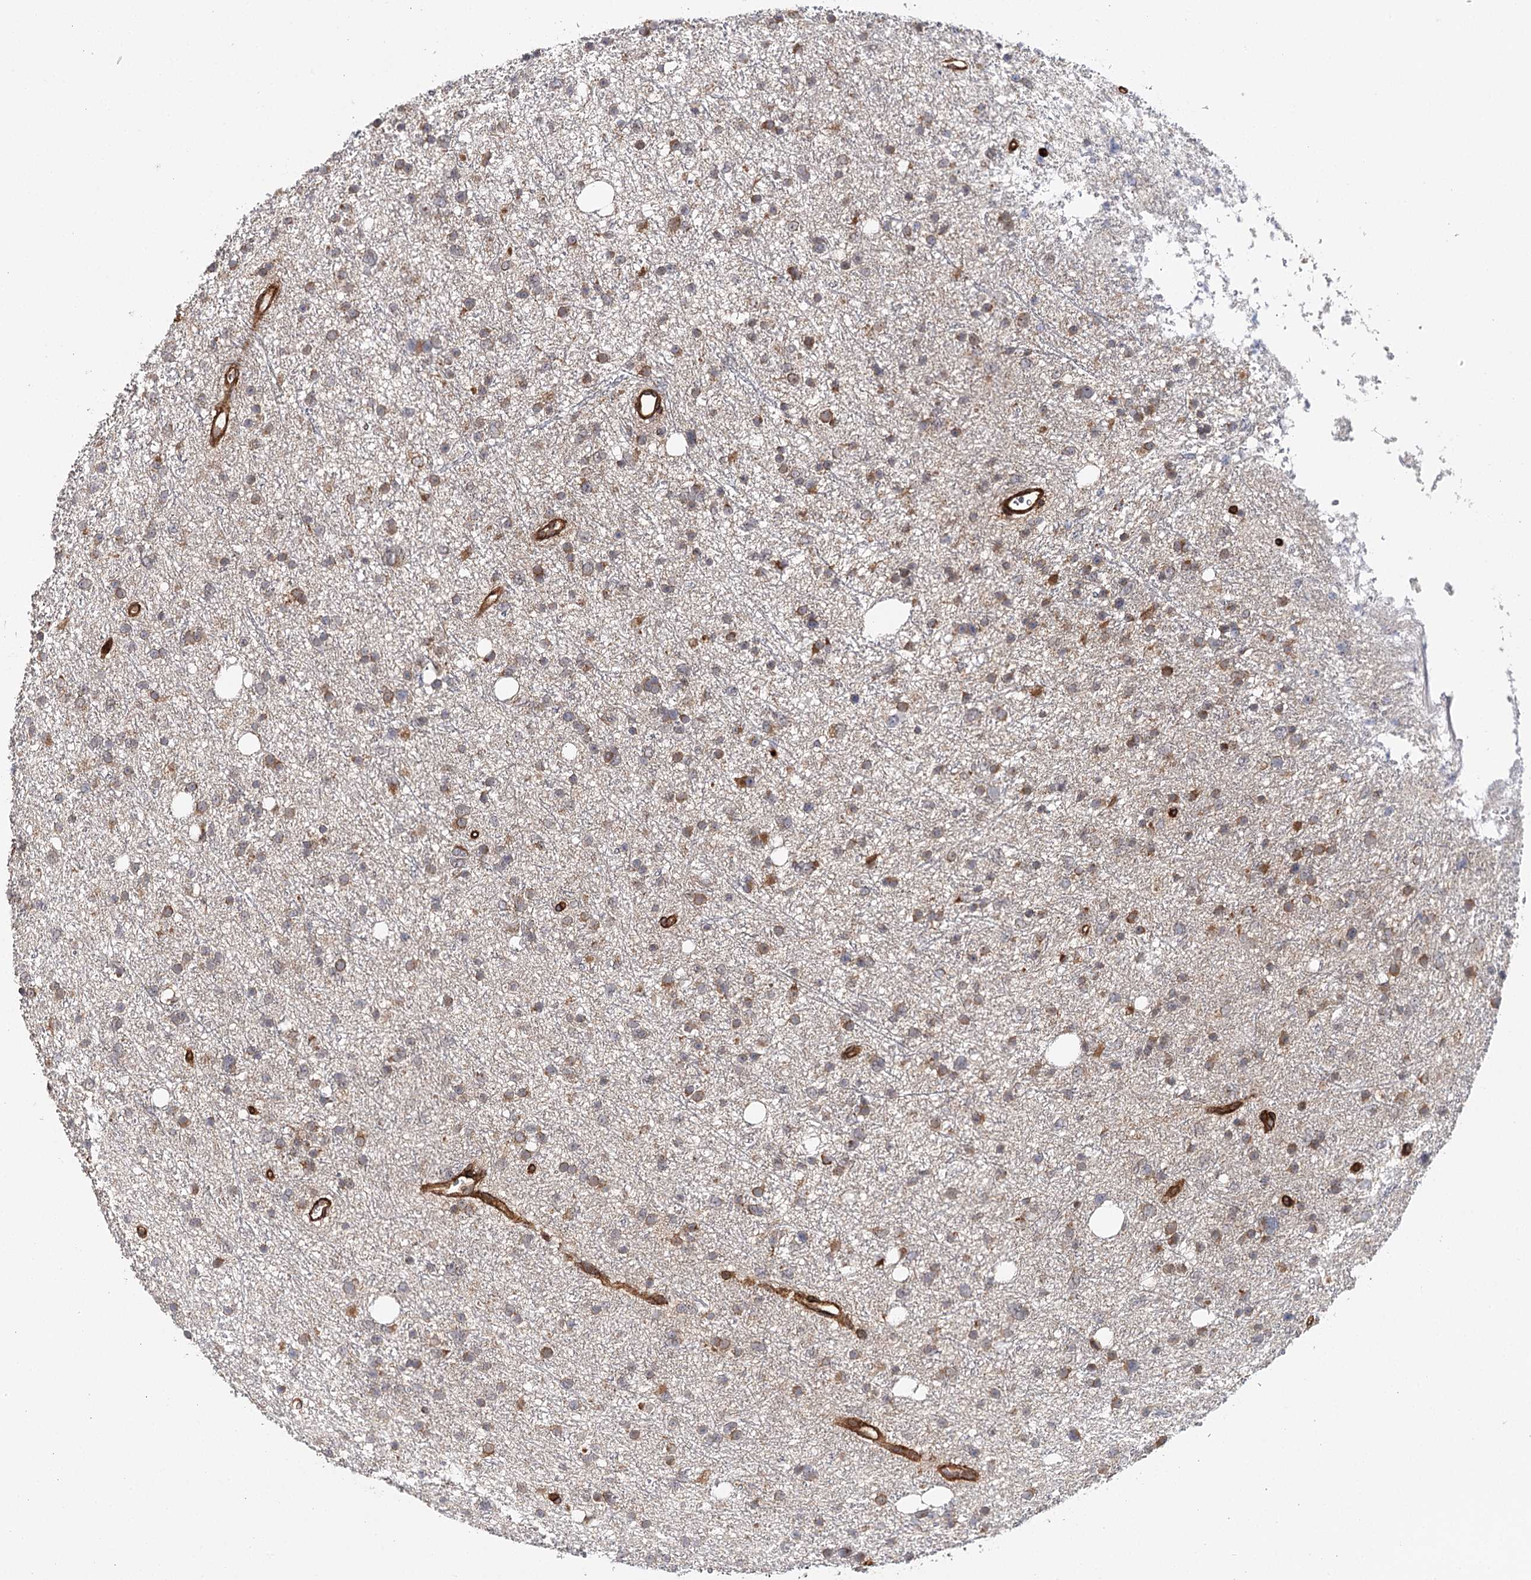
{"staining": {"intensity": "moderate", "quantity": "25%-75%", "location": "cytoplasmic/membranous"}, "tissue": "glioma", "cell_type": "Tumor cells", "image_type": "cancer", "snomed": [{"axis": "morphology", "description": "Glioma, malignant, Low grade"}, {"axis": "topography", "description": "Cerebral cortex"}], "caption": "Immunohistochemistry staining of low-grade glioma (malignant), which exhibits medium levels of moderate cytoplasmic/membranous positivity in about 25%-75% of tumor cells indicating moderate cytoplasmic/membranous protein positivity. The staining was performed using DAB (brown) for protein detection and nuclei were counterstained in hematoxylin (blue).", "gene": "MKNK1", "patient": {"sex": "female", "age": 39}}